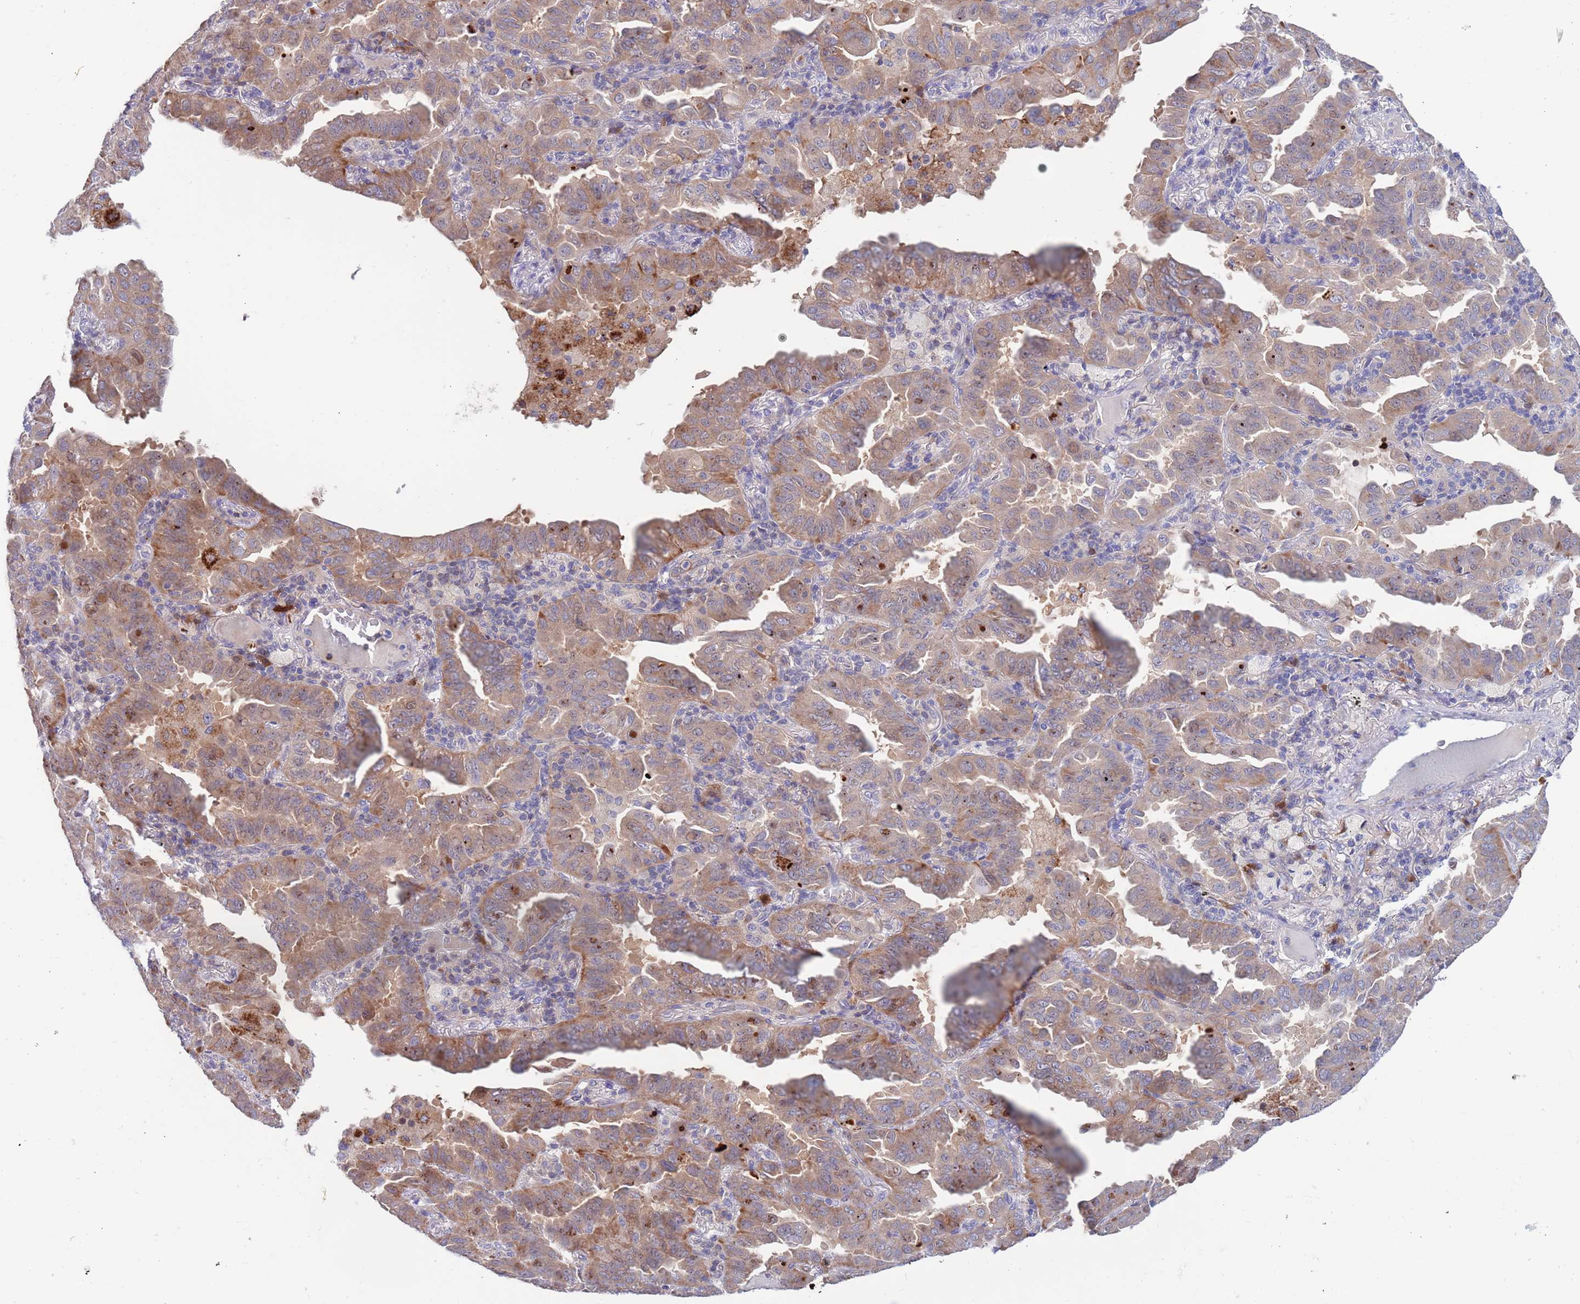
{"staining": {"intensity": "moderate", "quantity": ">75%", "location": "cytoplasmic/membranous"}, "tissue": "lung cancer", "cell_type": "Tumor cells", "image_type": "cancer", "snomed": [{"axis": "morphology", "description": "Adenocarcinoma, NOS"}, {"axis": "topography", "description": "Lung"}], "caption": "IHC of lung cancer (adenocarcinoma) shows medium levels of moderate cytoplasmic/membranous staining in about >75% of tumor cells.", "gene": "KLHL29", "patient": {"sex": "male", "age": 64}}